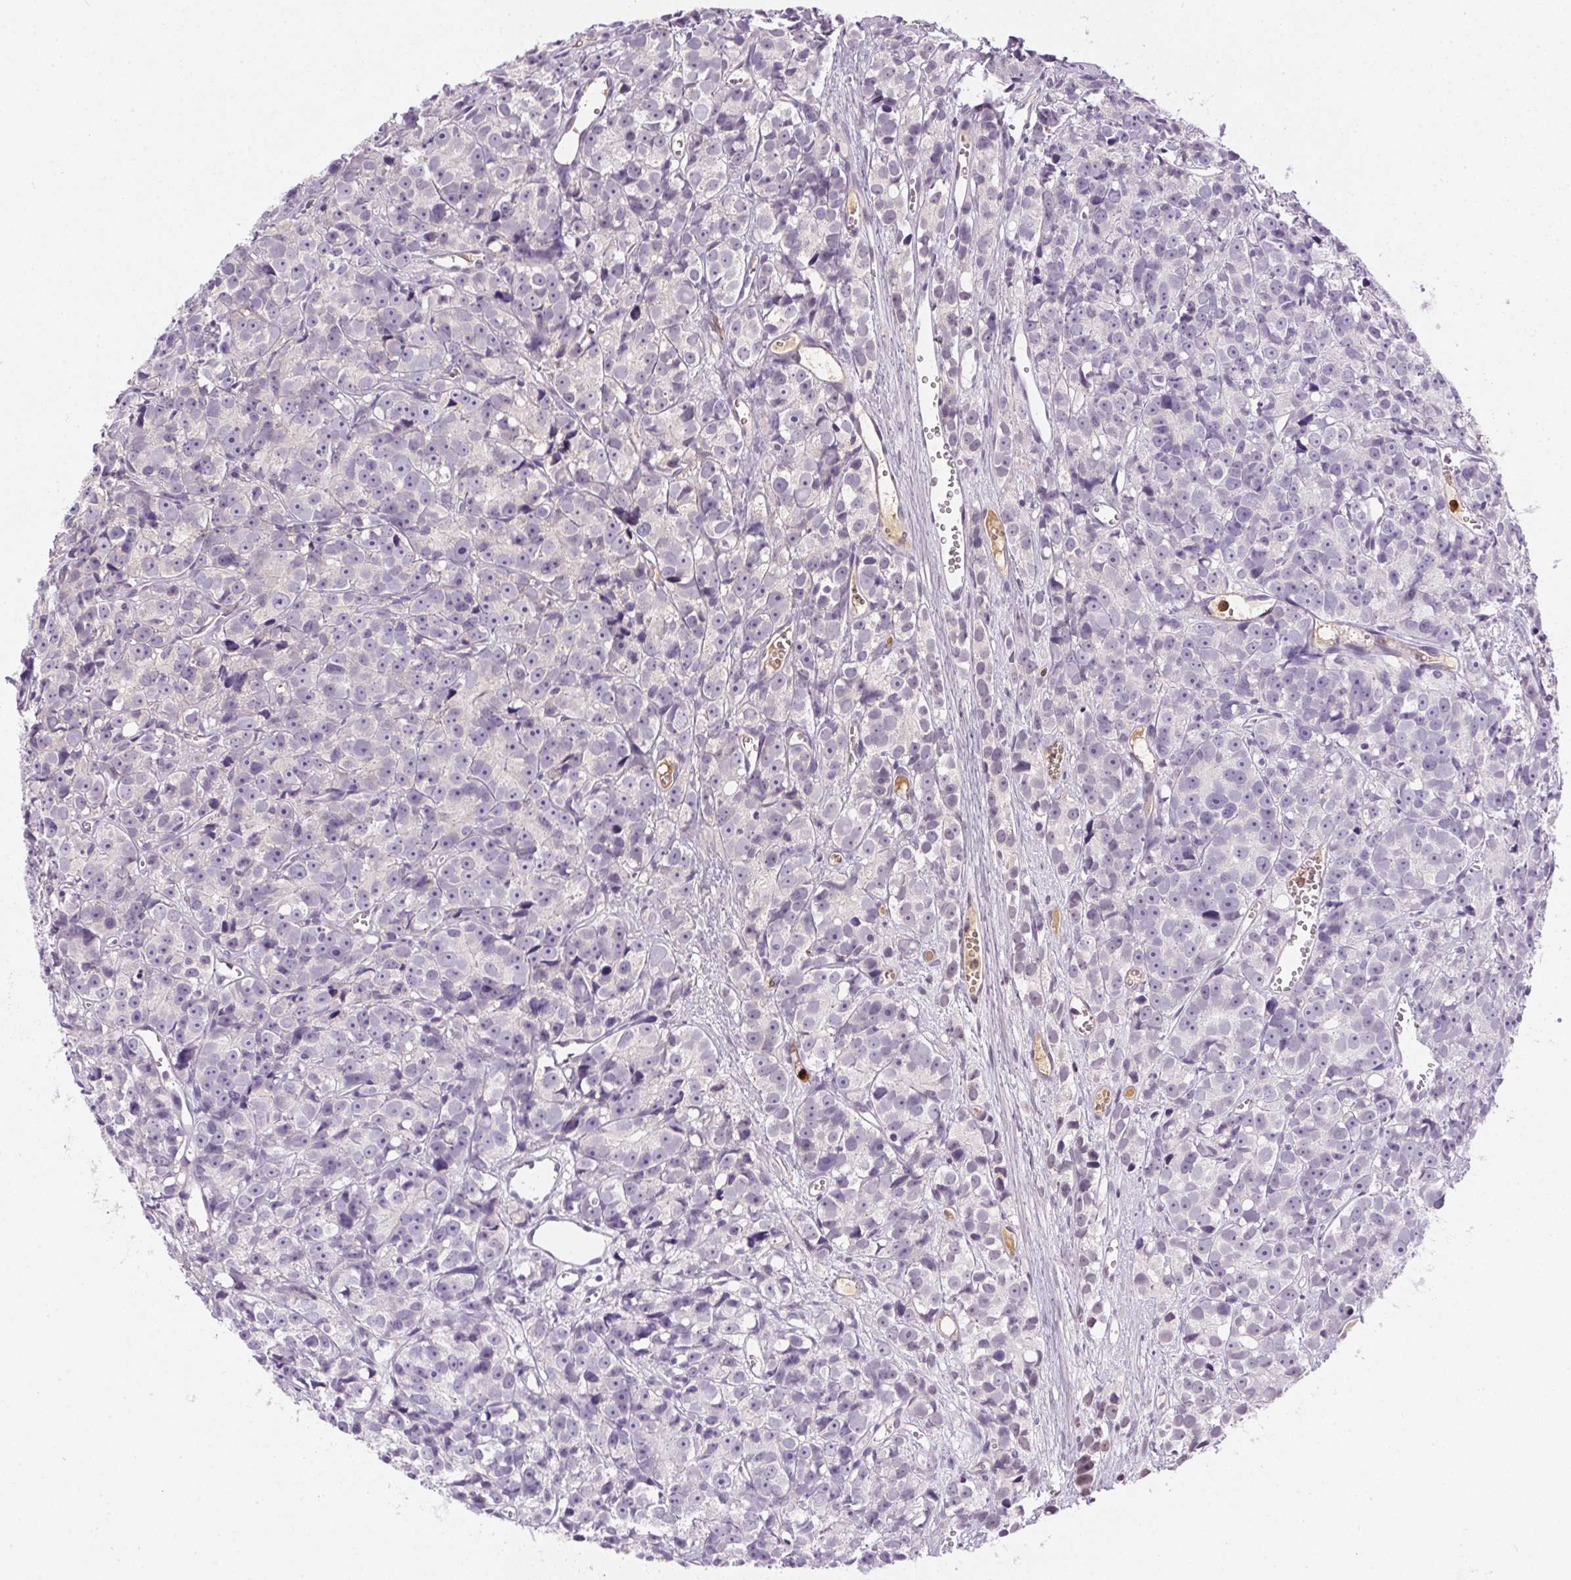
{"staining": {"intensity": "negative", "quantity": "none", "location": "none"}, "tissue": "prostate cancer", "cell_type": "Tumor cells", "image_type": "cancer", "snomed": [{"axis": "morphology", "description": "Adenocarcinoma, High grade"}, {"axis": "topography", "description": "Prostate"}], "caption": "Immunohistochemistry (IHC) of prostate cancer demonstrates no positivity in tumor cells. Nuclei are stained in blue.", "gene": "ORM1", "patient": {"sex": "male", "age": 77}}